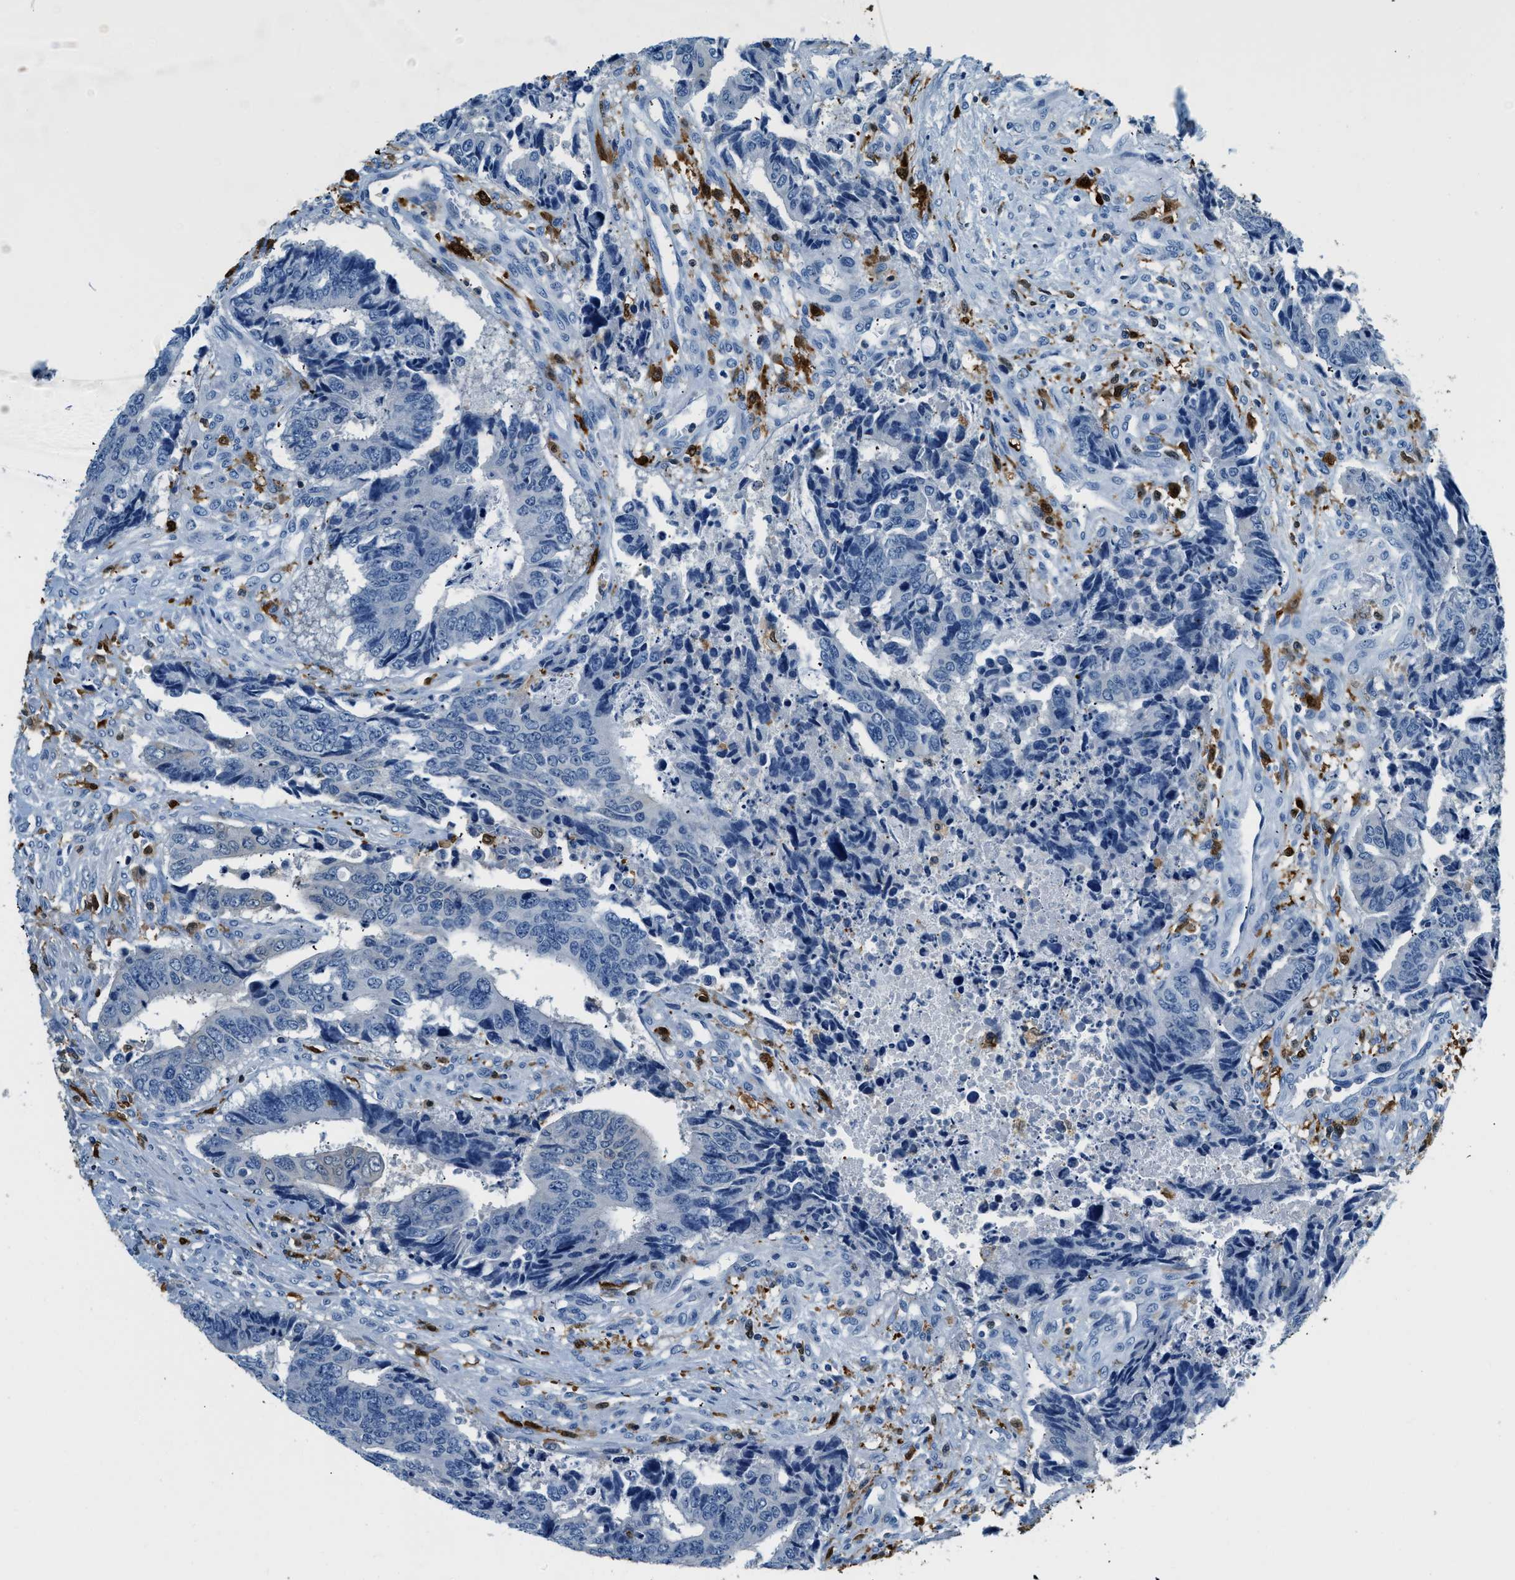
{"staining": {"intensity": "negative", "quantity": "none", "location": "none"}, "tissue": "colorectal cancer", "cell_type": "Tumor cells", "image_type": "cancer", "snomed": [{"axis": "morphology", "description": "Adenocarcinoma, NOS"}, {"axis": "topography", "description": "Rectum"}], "caption": "This is an IHC micrograph of adenocarcinoma (colorectal). There is no staining in tumor cells.", "gene": "CAPG", "patient": {"sex": "male", "age": 84}}